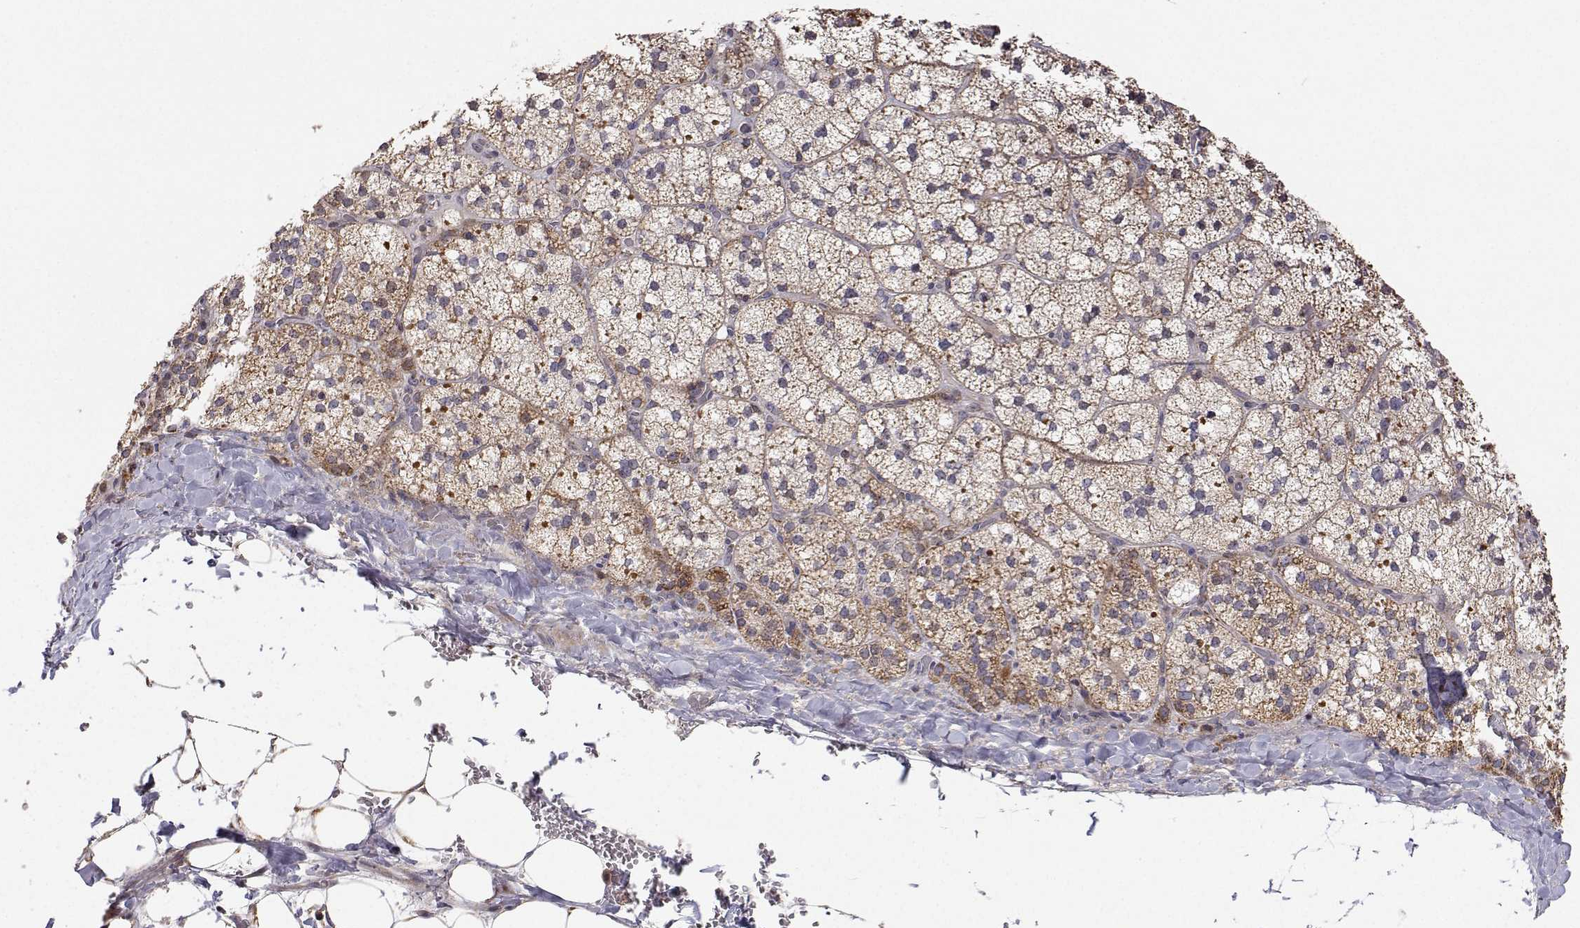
{"staining": {"intensity": "moderate", "quantity": "25%-75%", "location": "cytoplasmic/membranous"}, "tissue": "adrenal gland", "cell_type": "Glandular cells", "image_type": "normal", "snomed": [{"axis": "morphology", "description": "Normal tissue, NOS"}, {"axis": "topography", "description": "Adrenal gland"}], "caption": "Adrenal gland stained with IHC demonstrates moderate cytoplasmic/membranous positivity in approximately 25%-75% of glandular cells. The staining was performed using DAB to visualize the protein expression in brown, while the nuclei were stained in blue with hematoxylin (Magnification: 20x).", "gene": "MRPL3", "patient": {"sex": "male", "age": 53}}